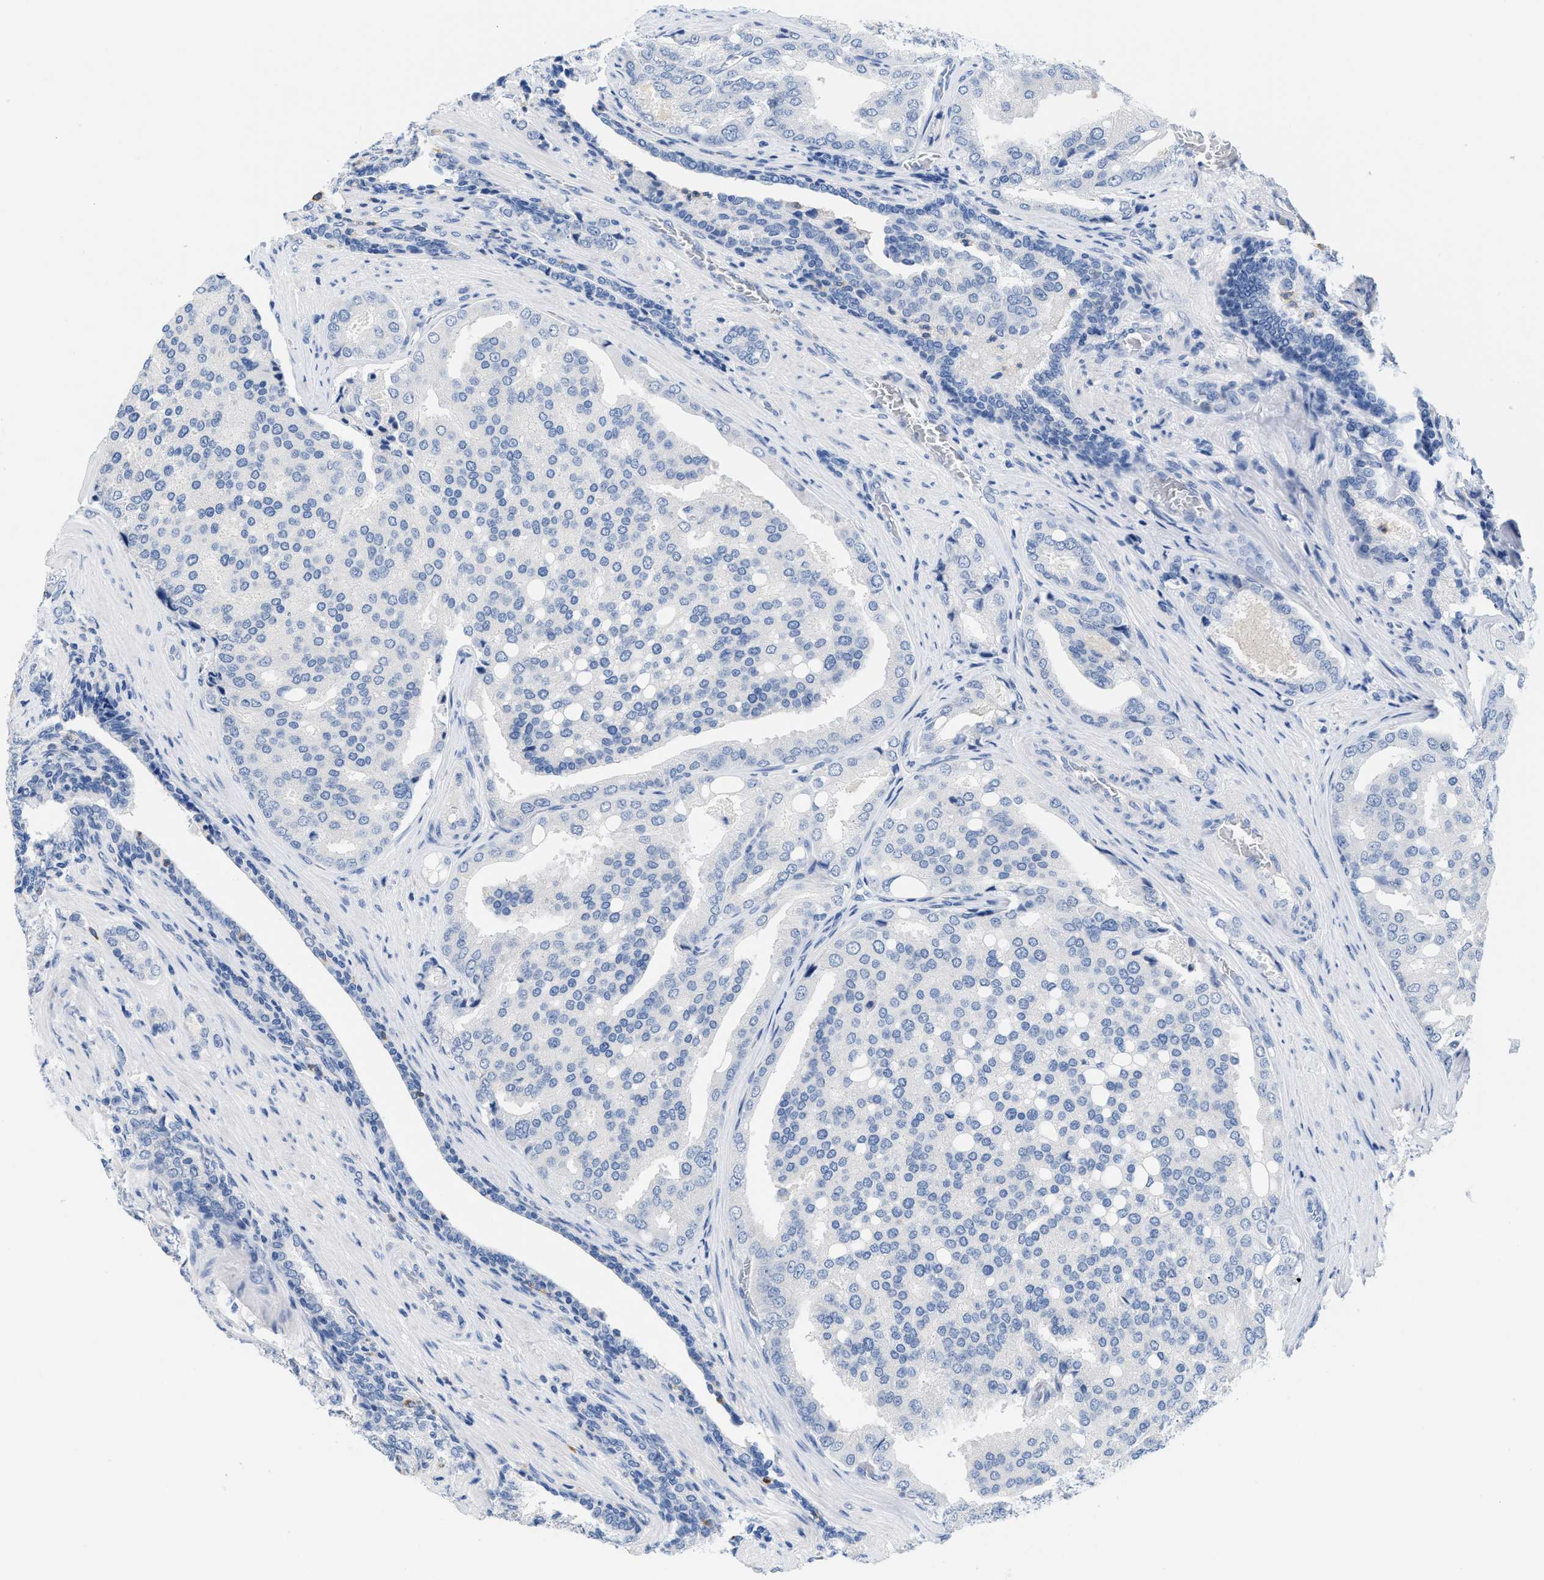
{"staining": {"intensity": "negative", "quantity": "none", "location": "none"}, "tissue": "prostate cancer", "cell_type": "Tumor cells", "image_type": "cancer", "snomed": [{"axis": "morphology", "description": "Adenocarcinoma, High grade"}, {"axis": "topography", "description": "Prostate"}], "caption": "DAB immunohistochemical staining of prostate cancer shows no significant expression in tumor cells.", "gene": "CR1", "patient": {"sex": "male", "age": 50}}